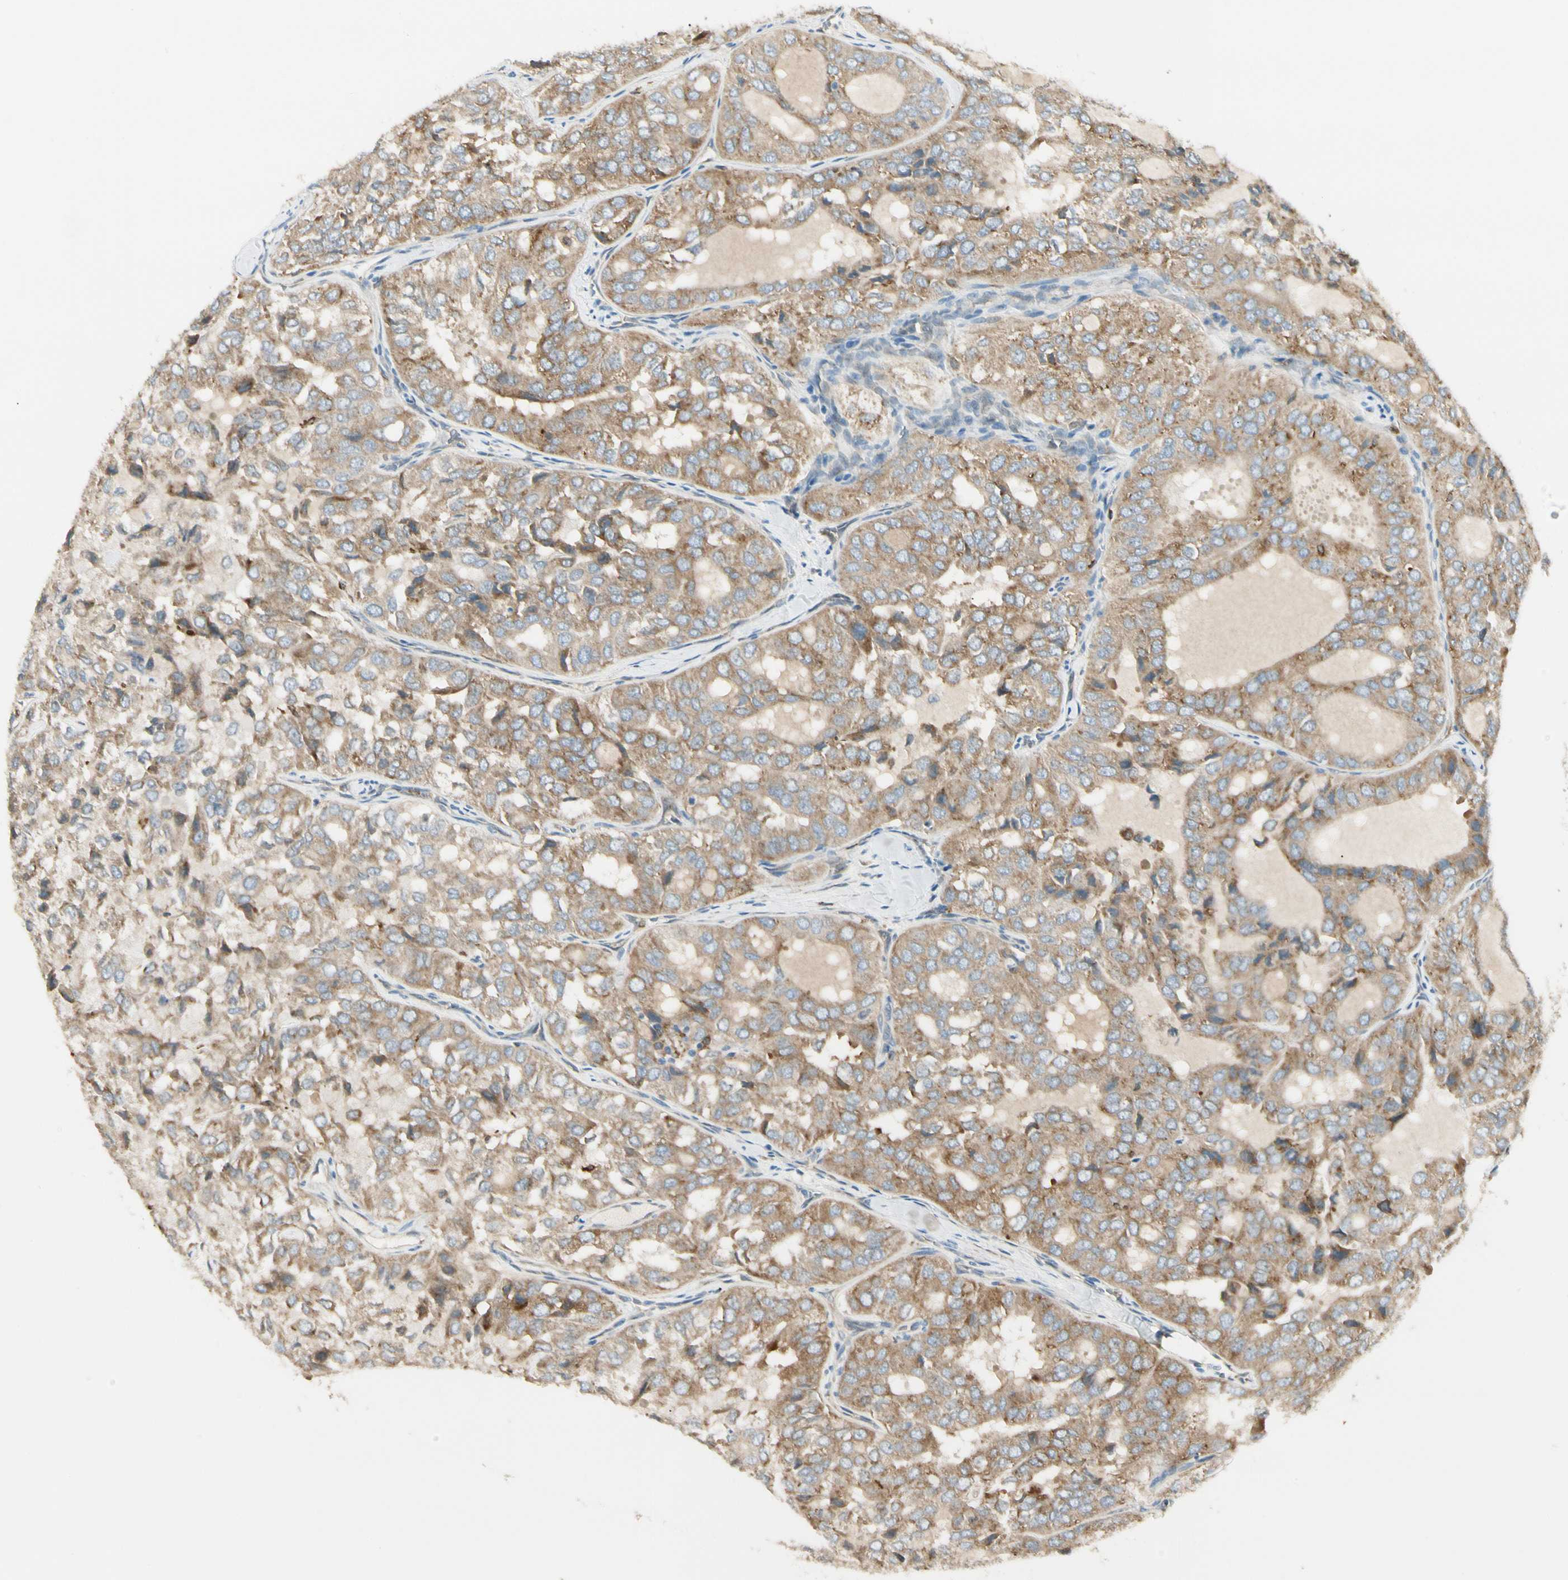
{"staining": {"intensity": "moderate", "quantity": ">75%", "location": "cytoplasmic/membranous"}, "tissue": "thyroid cancer", "cell_type": "Tumor cells", "image_type": "cancer", "snomed": [{"axis": "morphology", "description": "Follicular adenoma carcinoma, NOS"}, {"axis": "topography", "description": "Thyroid gland"}], "caption": "Protein expression analysis of human thyroid follicular adenoma carcinoma reveals moderate cytoplasmic/membranous positivity in about >75% of tumor cells.", "gene": "LPCAT2", "patient": {"sex": "male", "age": 75}}